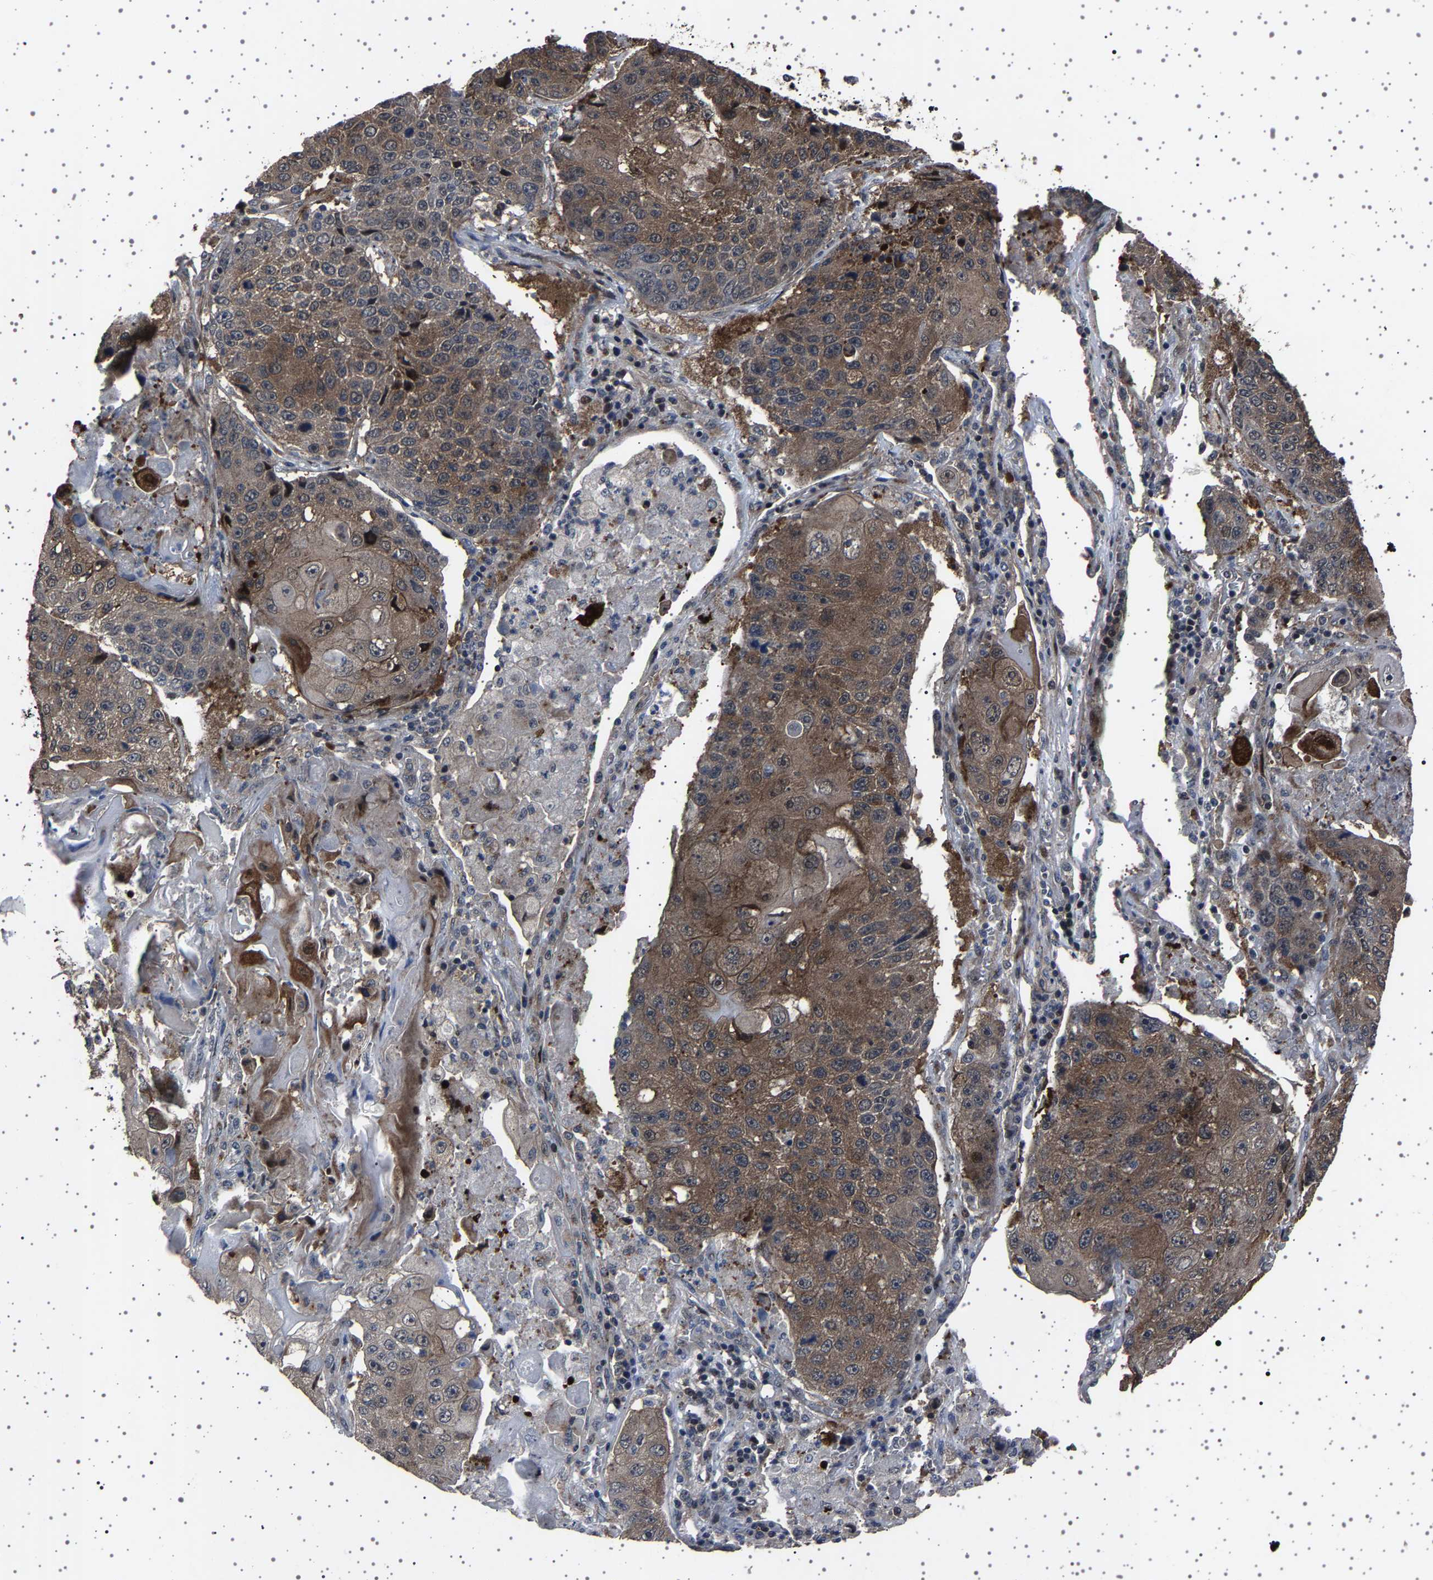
{"staining": {"intensity": "moderate", "quantity": ">75%", "location": "cytoplasmic/membranous"}, "tissue": "lung cancer", "cell_type": "Tumor cells", "image_type": "cancer", "snomed": [{"axis": "morphology", "description": "Squamous cell carcinoma, NOS"}, {"axis": "topography", "description": "Lung"}], "caption": "Immunohistochemistry (IHC) of human lung cancer (squamous cell carcinoma) shows medium levels of moderate cytoplasmic/membranous positivity in approximately >75% of tumor cells. (DAB (3,3'-diaminobenzidine) IHC, brown staining for protein, blue staining for nuclei).", "gene": "NCKAP1", "patient": {"sex": "male", "age": 61}}